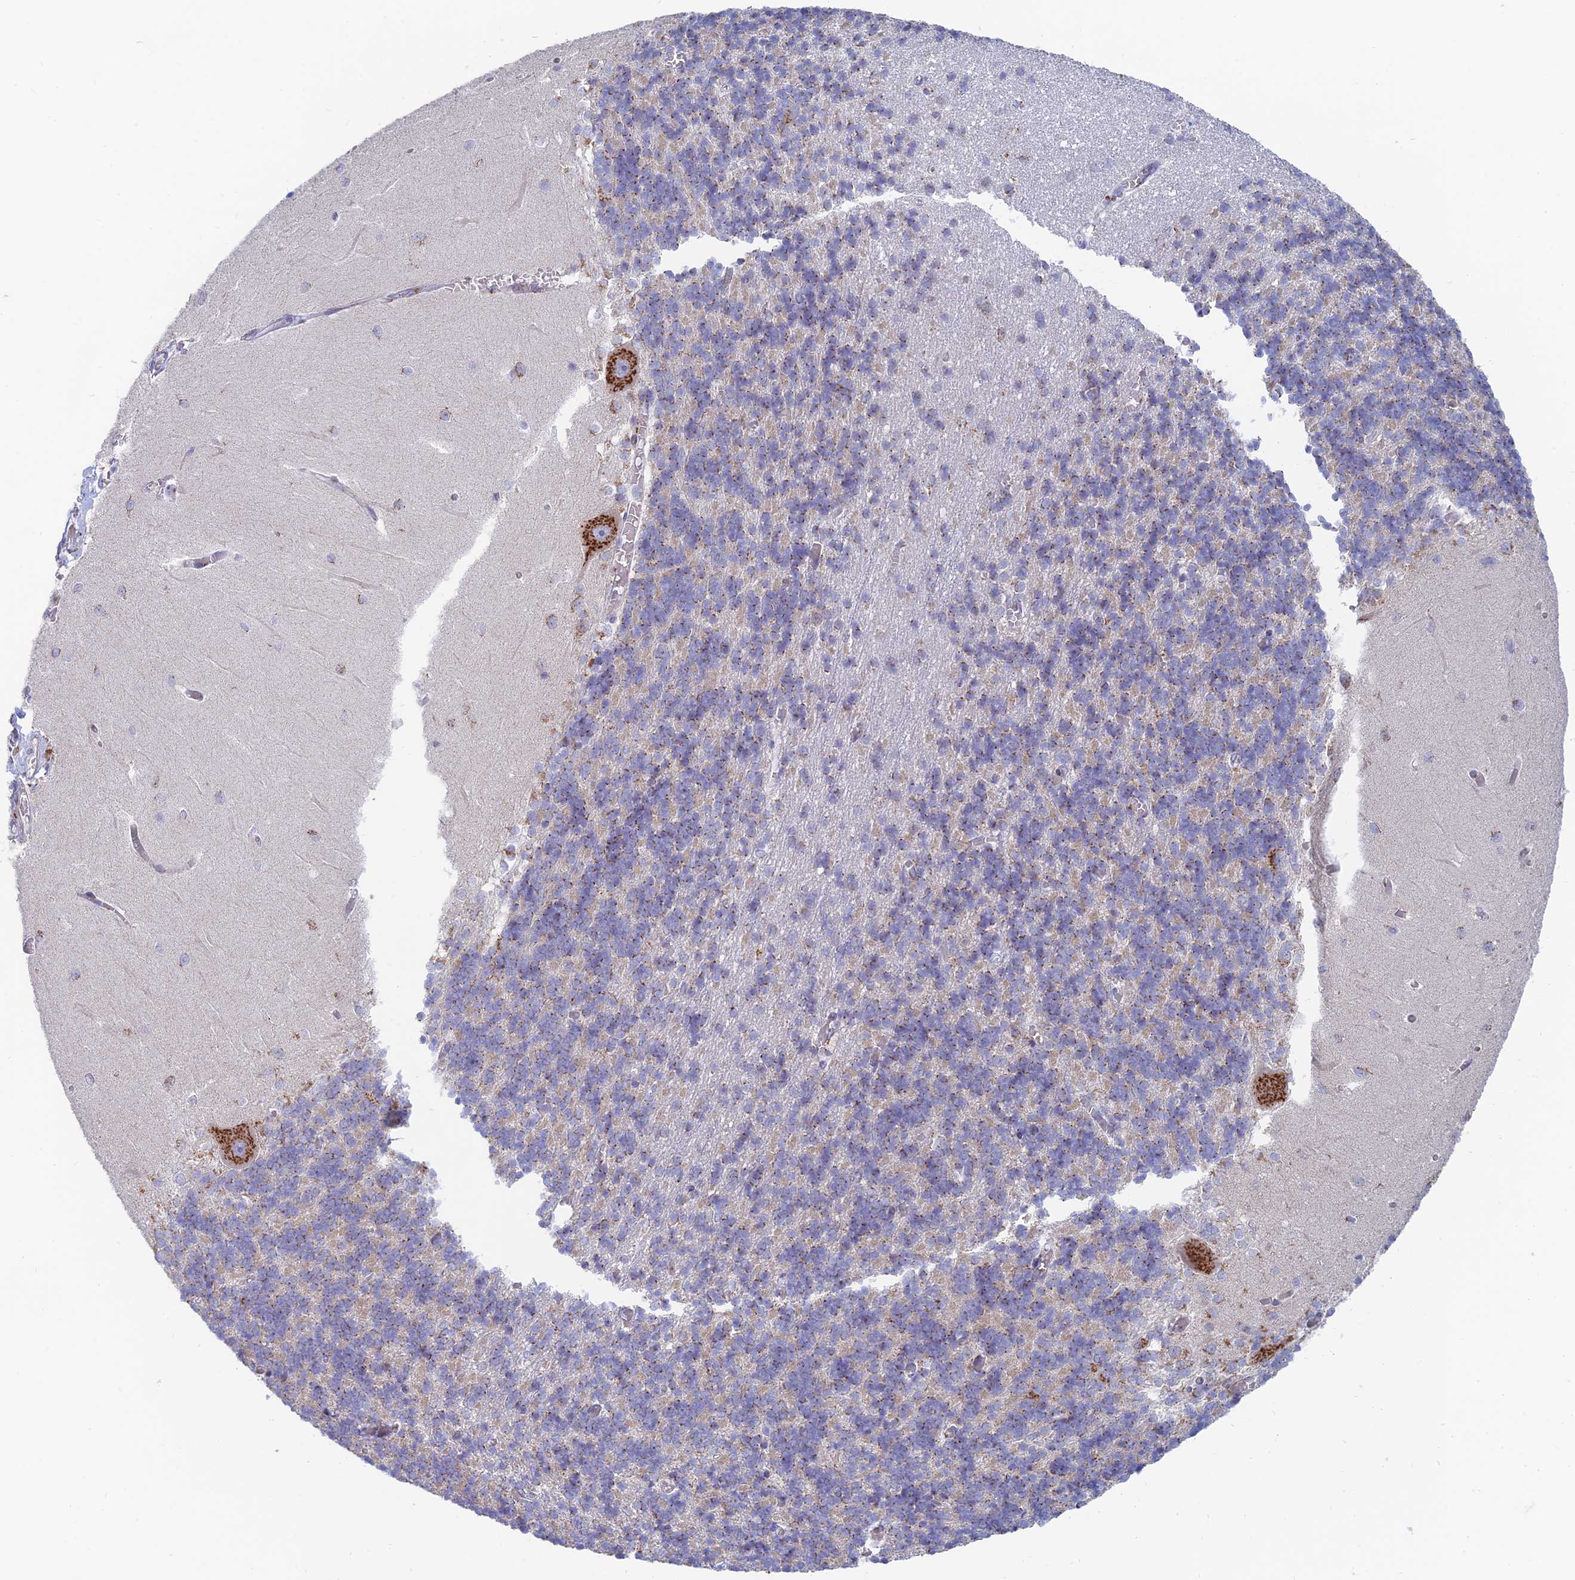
{"staining": {"intensity": "weak", "quantity": "25%-75%", "location": "cytoplasmic/membranous"}, "tissue": "cerebellum", "cell_type": "Cells in granular layer", "image_type": "normal", "snomed": [{"axis": "morphology", "description": "Normal tissue, NOS"}, {"axis": "topography", "description": "Cerebellum"}], "caption": "Immunohistochemical staining of unremarkable human cerebellum shows weak cytoplasmic/membranous protein positivity in about 25%-75% of cells in granular layer. (DAB IHC with brightfield microscopy, high magnification).", "gene": "ENSG00000267561", "patient": {"sex": "male", "age": 37}}